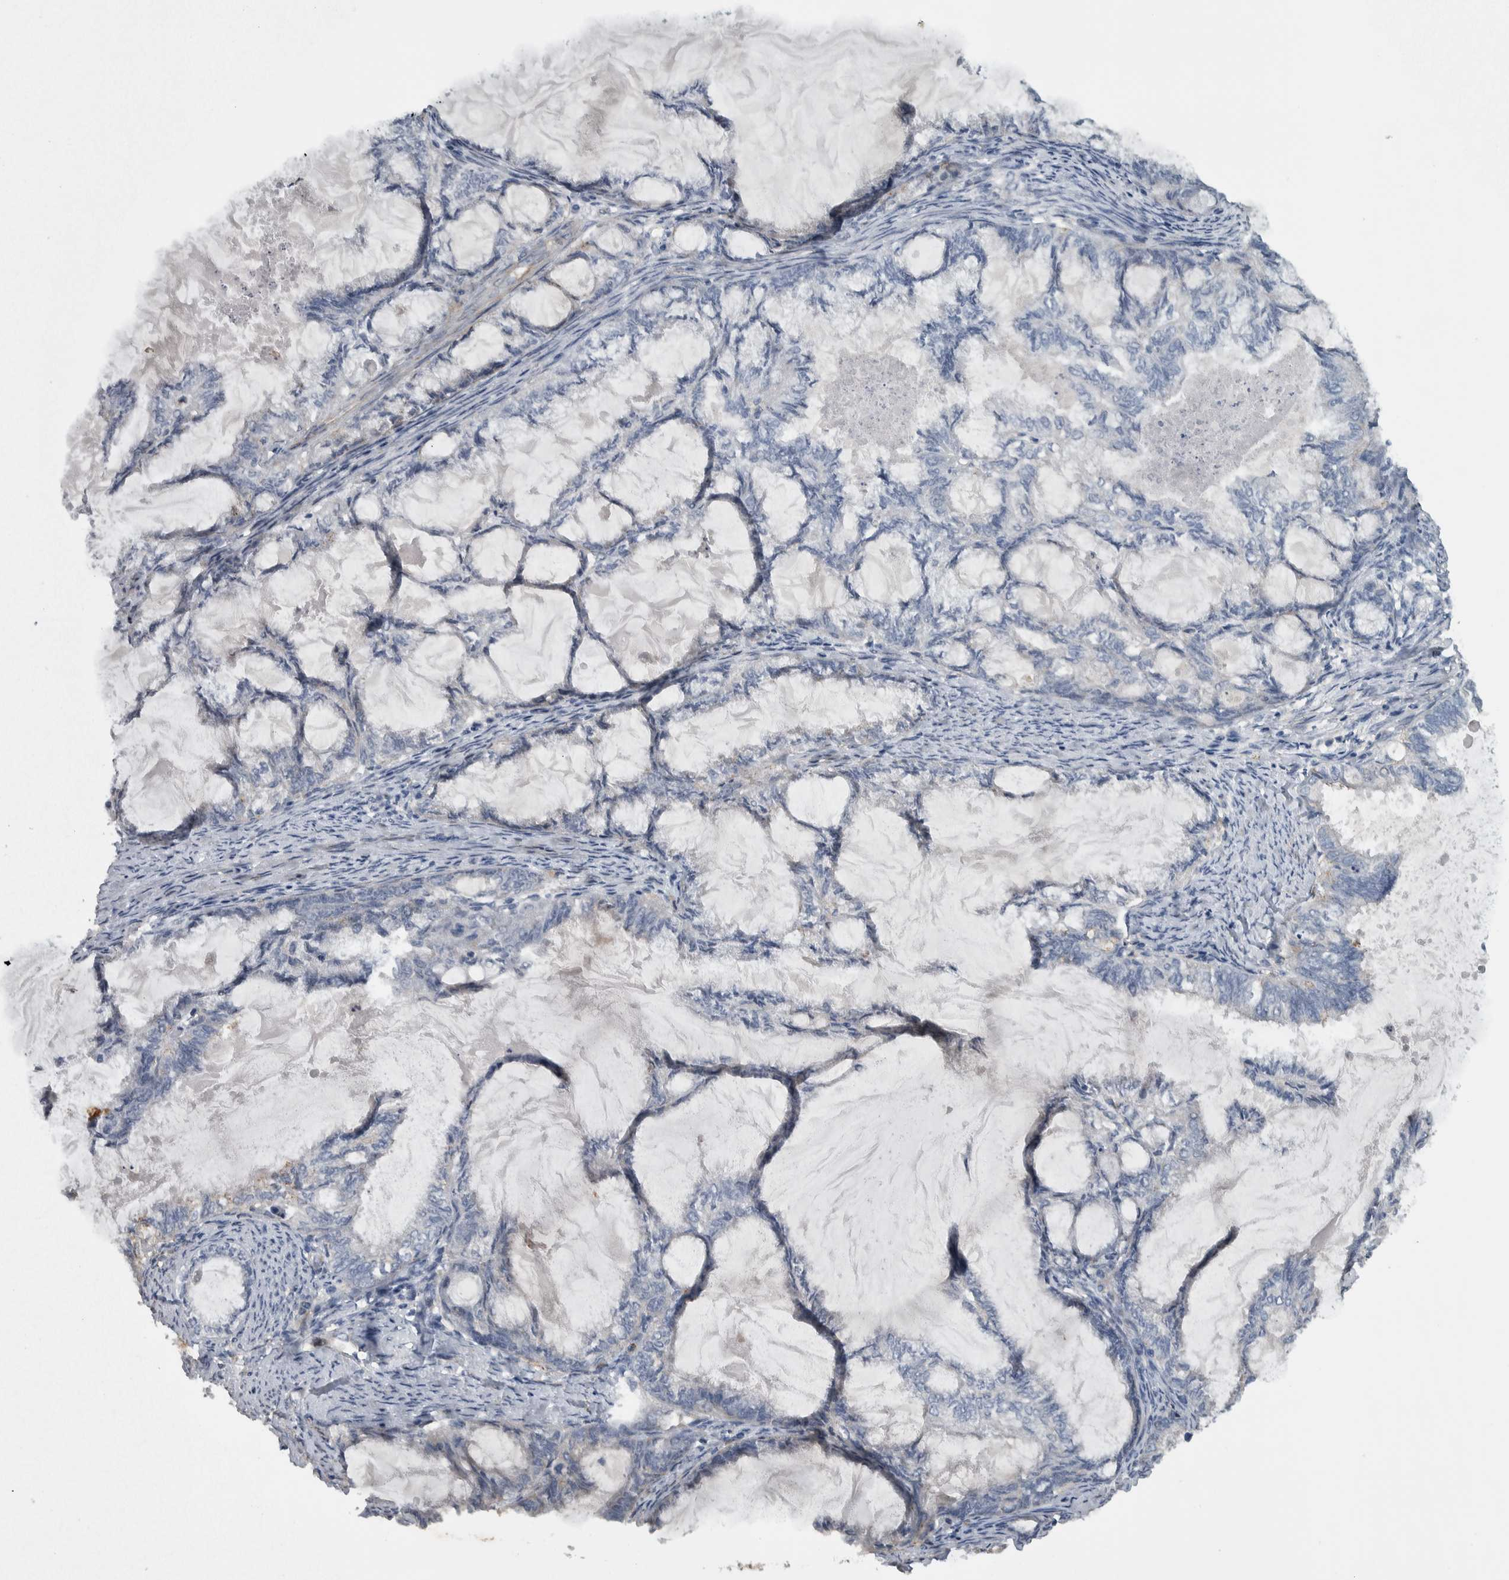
{"staining": {"intensity": "negative", "quantity": "none", "location": "none"}, "tissue": "endometrial cancer", "cell_type": "Tumor cells", "image_type": "cancer", "snomed": [{"axis": "morphology", "description": "Adenocarcinoma, NOS"}, {"axis": "topography", "description": "Endometrium"}], "caption": "IHC micrograph of human endometrial cancer stained for a protein (brown), which displays no expression in tumor cells.", "gene": "NT5C2", "patient": {"sex": "female", "age": 86}}